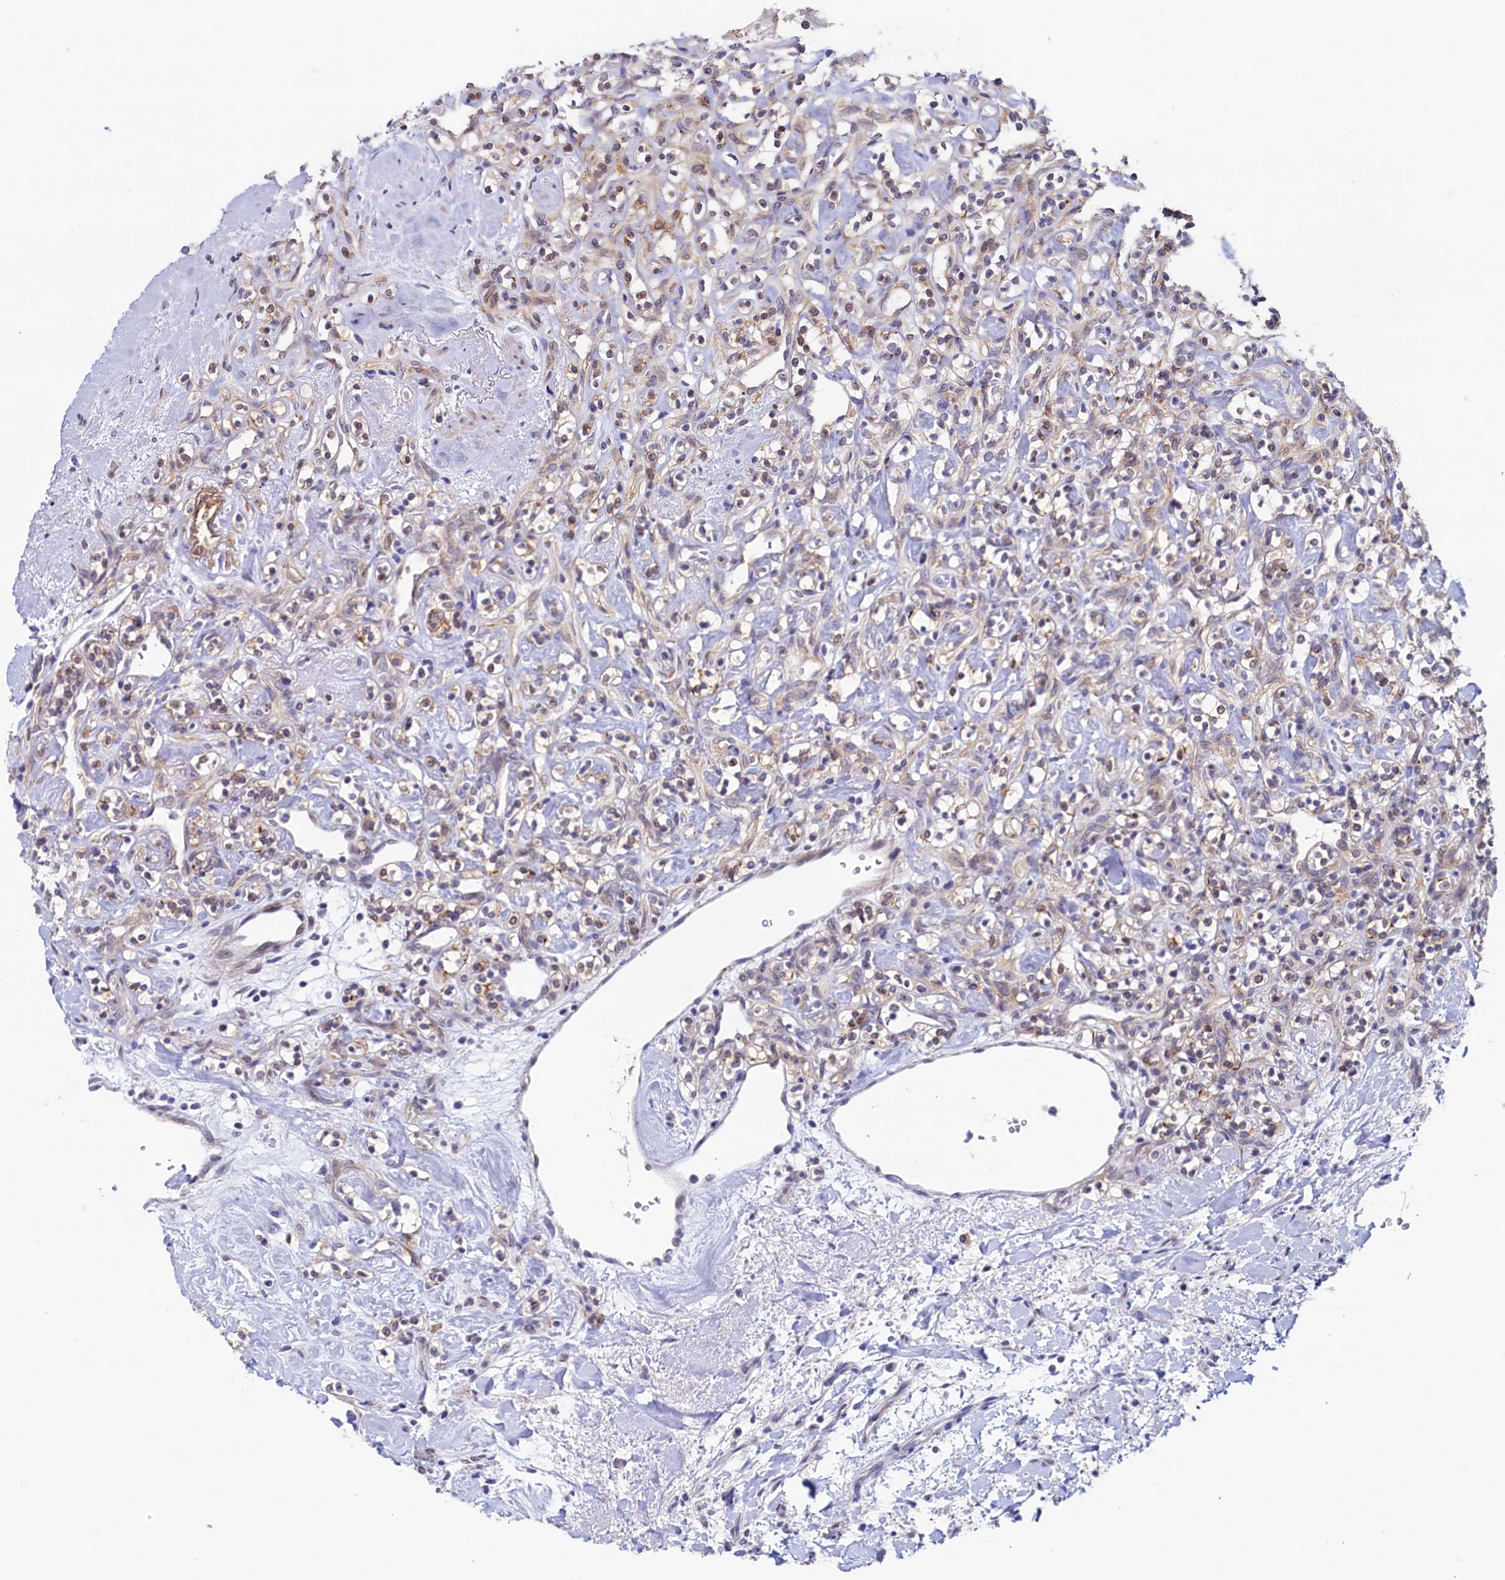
{"staining": {"intensity": "weak", "quantity": "<25%", "location": "cytoplasmic/membranous"}, "tissue": "renal cancer", "cell_type": "Tumor cells", "image_type": "cancer", "snomed": [{"axis": "morphology", "description": "Adenocarcinoma, NOS"}, {"axis": "topography", "description": "Kidney"}], "caption": "DAB immunohistochemical staining of renal cancer reveals no significant expression in tumor cells.", "gene": "PACSIN3", "patient": {"sex": "male", "age": 77}}